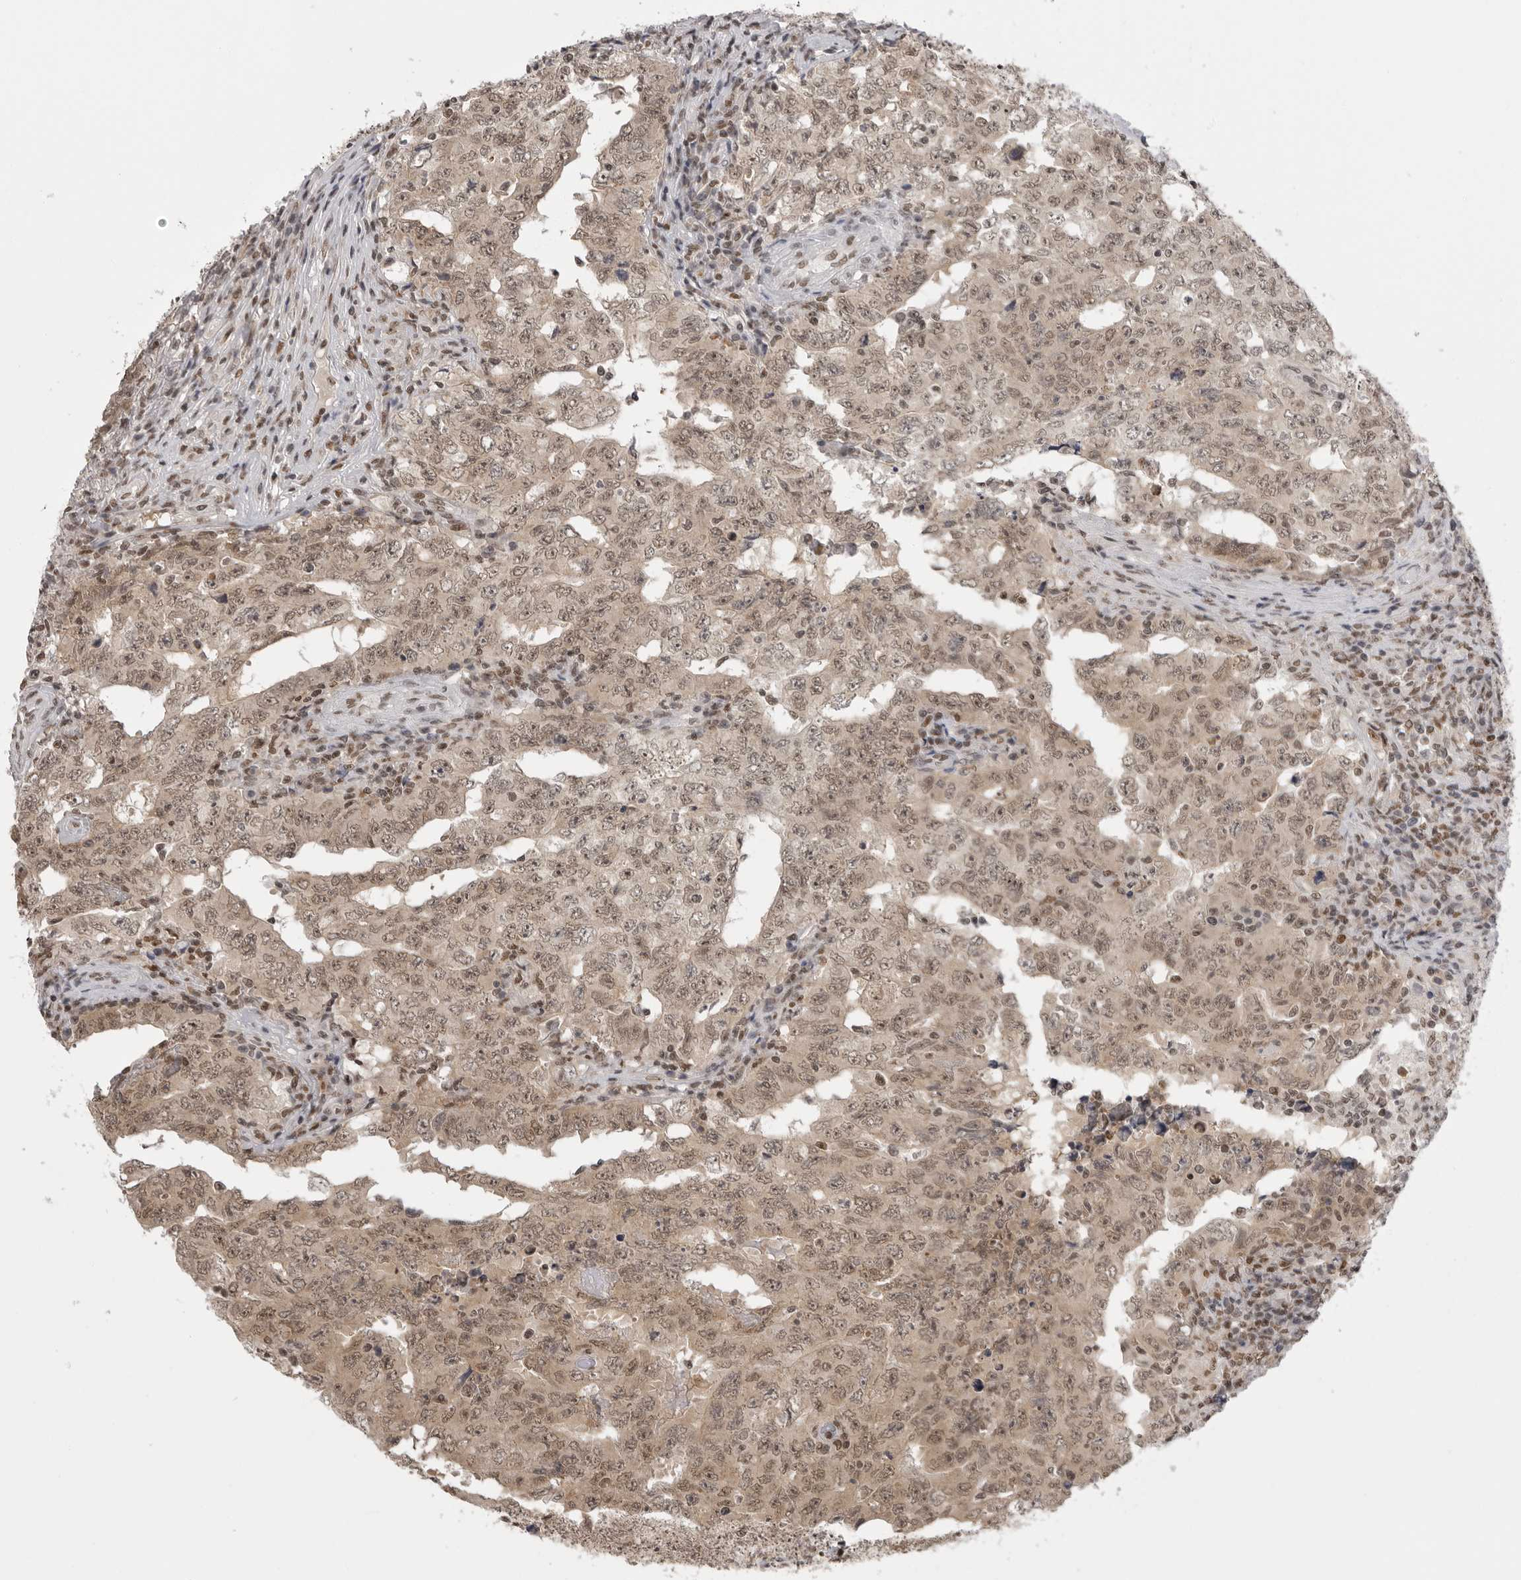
{"staining": {"intensity": "moderate", "quantity": ">75%", "location": "nuclear"}, "tissue": "testis cancer", "cell_type": "Tumor cells", "image_type": "cancer", "snomed": [{"axis": "morphology", "description": "Carcinoma, Embryonal, NOS"}, {"axis": "topography", "description": "Testis"}], "caption": "Protein staining demonstrates moderate nuclear staining in approximately >75% of tumor cells in embryonal carcinoma (testis).", "gene": "RPA2", "patient": {"sex": "male", "age": 26}}